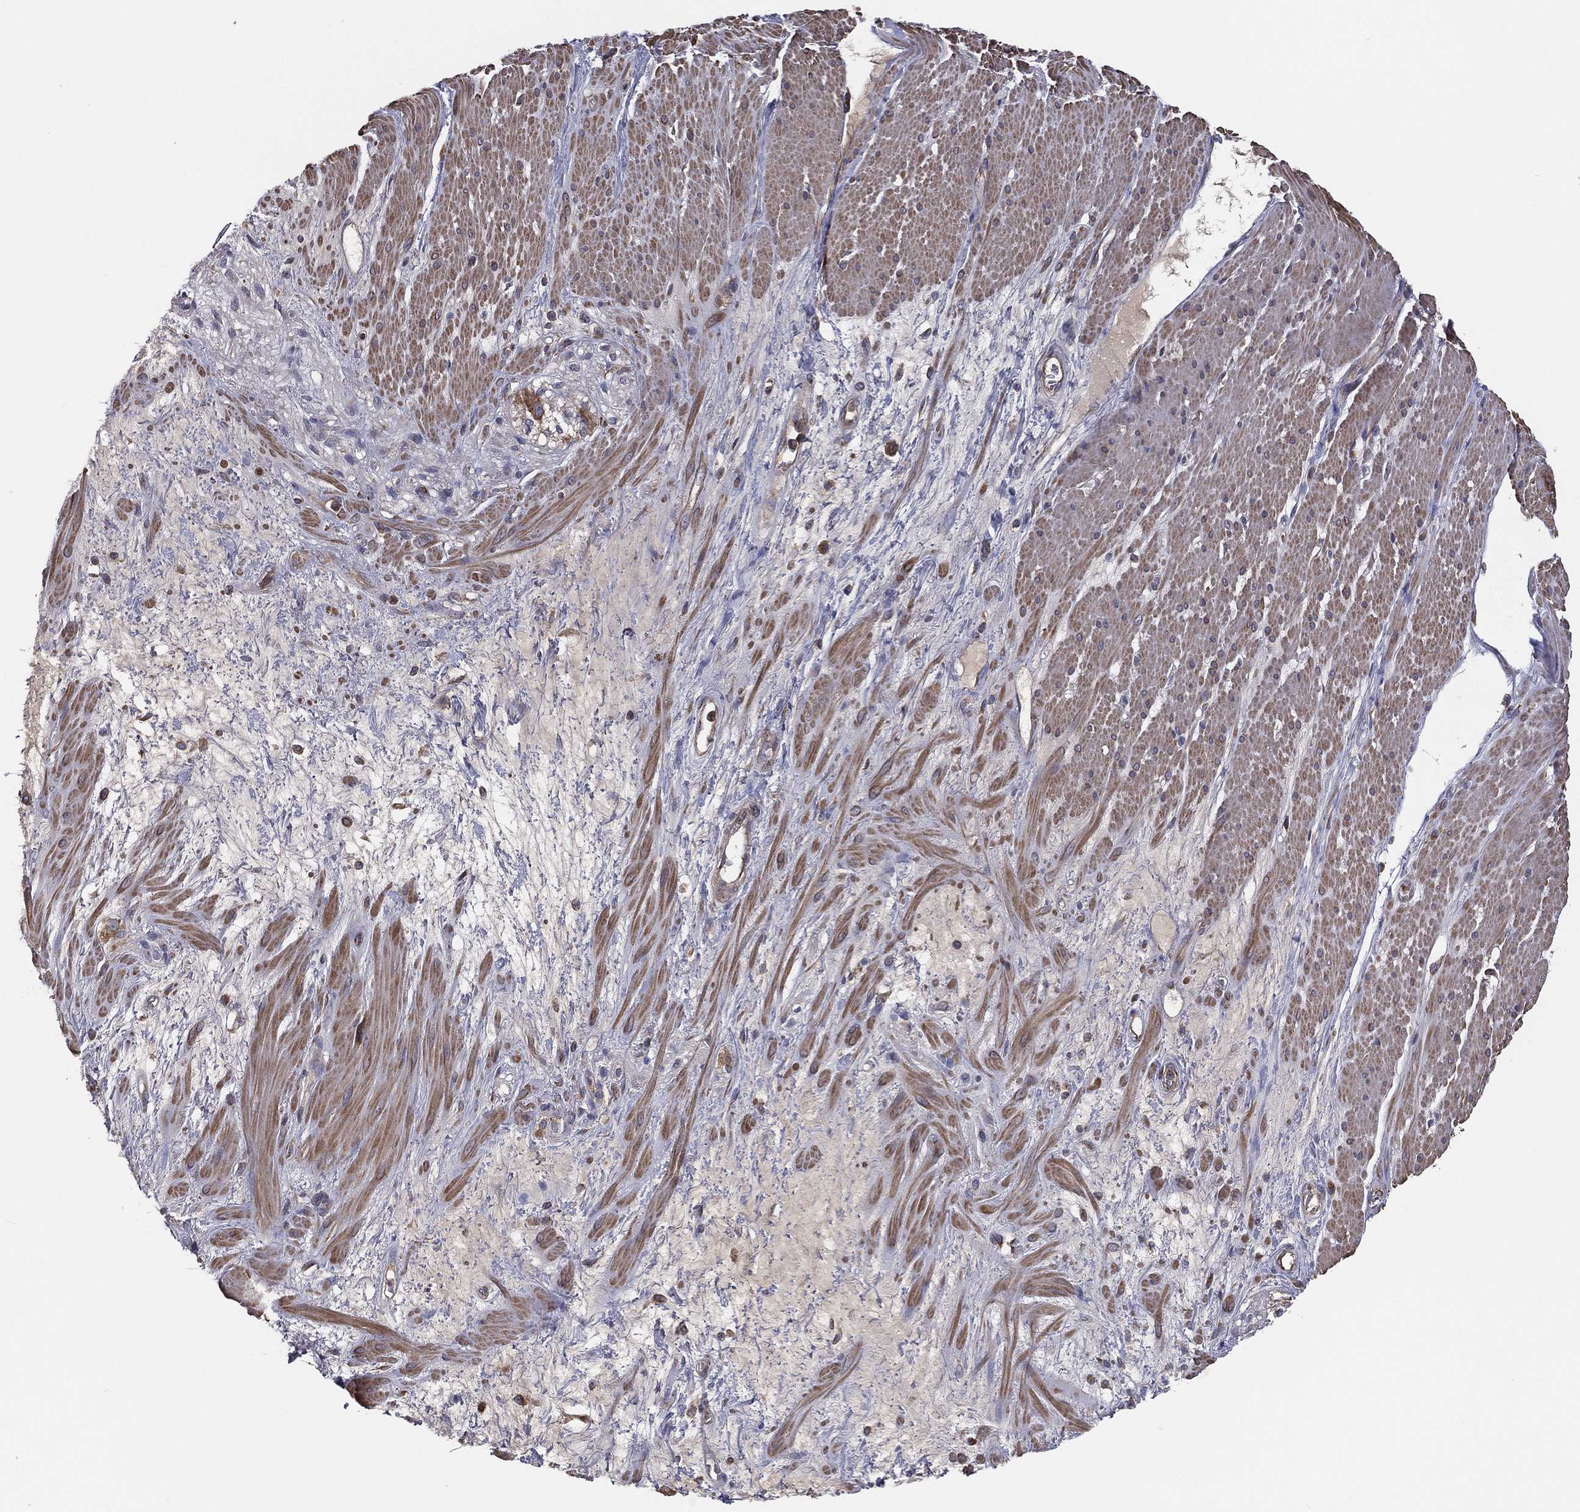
{"staining": {"intensity": "moderate", "quantity": "<25%", "location": "cytoplasmic/membranous"}, "tissue": "smooth muscle", "cell_type": "Smooth muscle cells", "image_type": "normal", "snomed": [{"axis": "morphology", "description": "Normal tissue, NOS"}, {"axis": "topography", "description": "Soft tissue"}, {"axis": "topography", "description": "Smooth muscle"}], "caption": "Approximately <25% of smooth muscle cells in unremarkable smooth muscle show moderate cytoplasmic/membranous protein positivity as visualized by brown immunohistochemical staining.", "gene": "EIF2B5", "patient": {"sex": "male", "age": 72}}